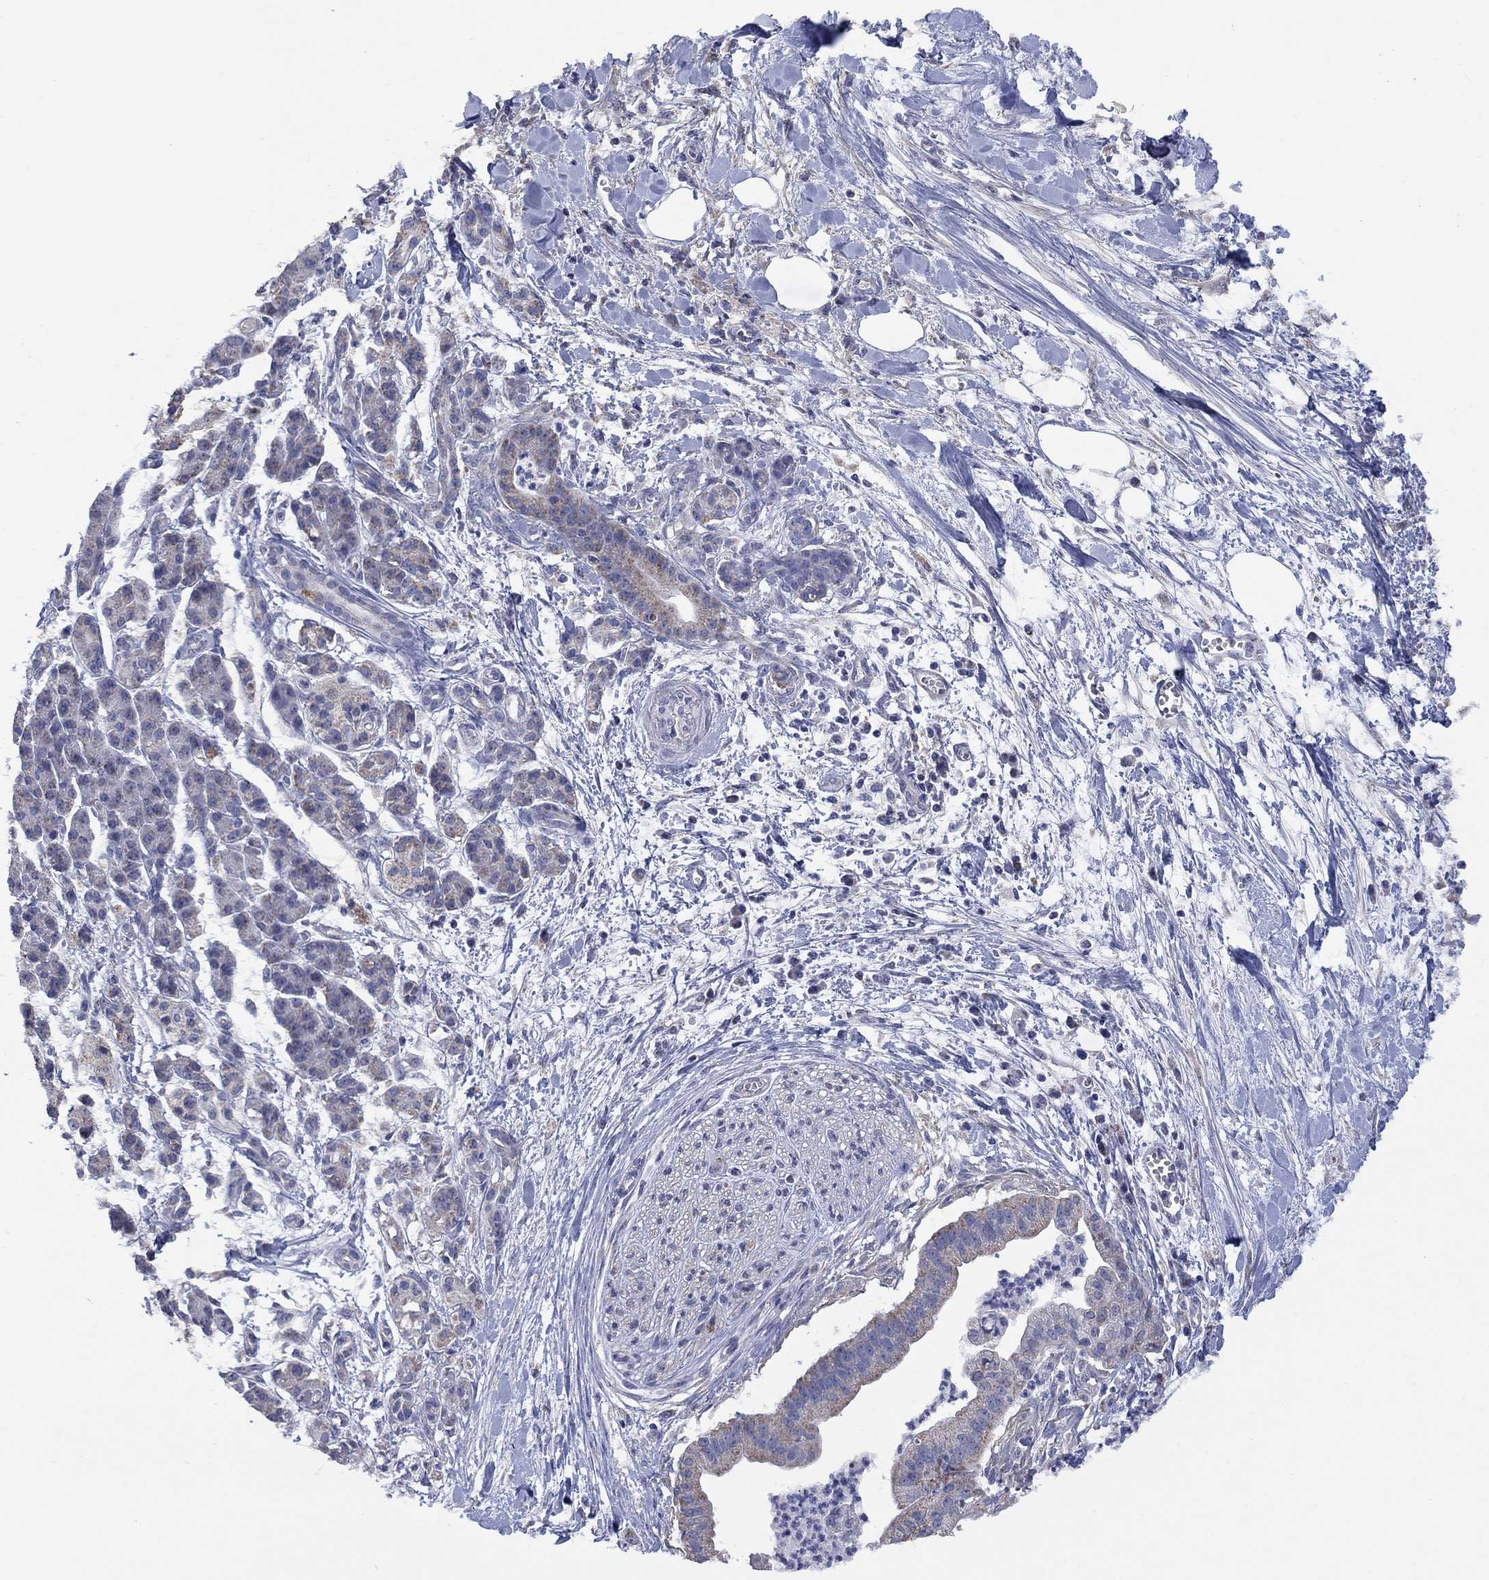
{"staining": {"intensity": "moderate", "quantity": ">75%", "location": "cytoplasmic/membranous"}, "tissue": "pancreatic cancer", "cell_type": "Tumor cells", "image_type": "cancer", "snomed": [{"axis": "morphology", "description": "Normal tissue, NOS"}, {"axis": "morphology", "description": "Adenocarcinoma, NOS"}, {"axis": "topography", "description": "Lymph node"}, {"axis": "topography", "description": "Pancreas"}], "caption": "Moderate cytoplasmic/membranous expression for a protein is identified in approximately >75% of tumor cells of adenocarcinoma (pancreatic) using immunohistochemistry (IHC).", "gene": "CLVS1", "patient": {"sex": "female", "age": 58}}